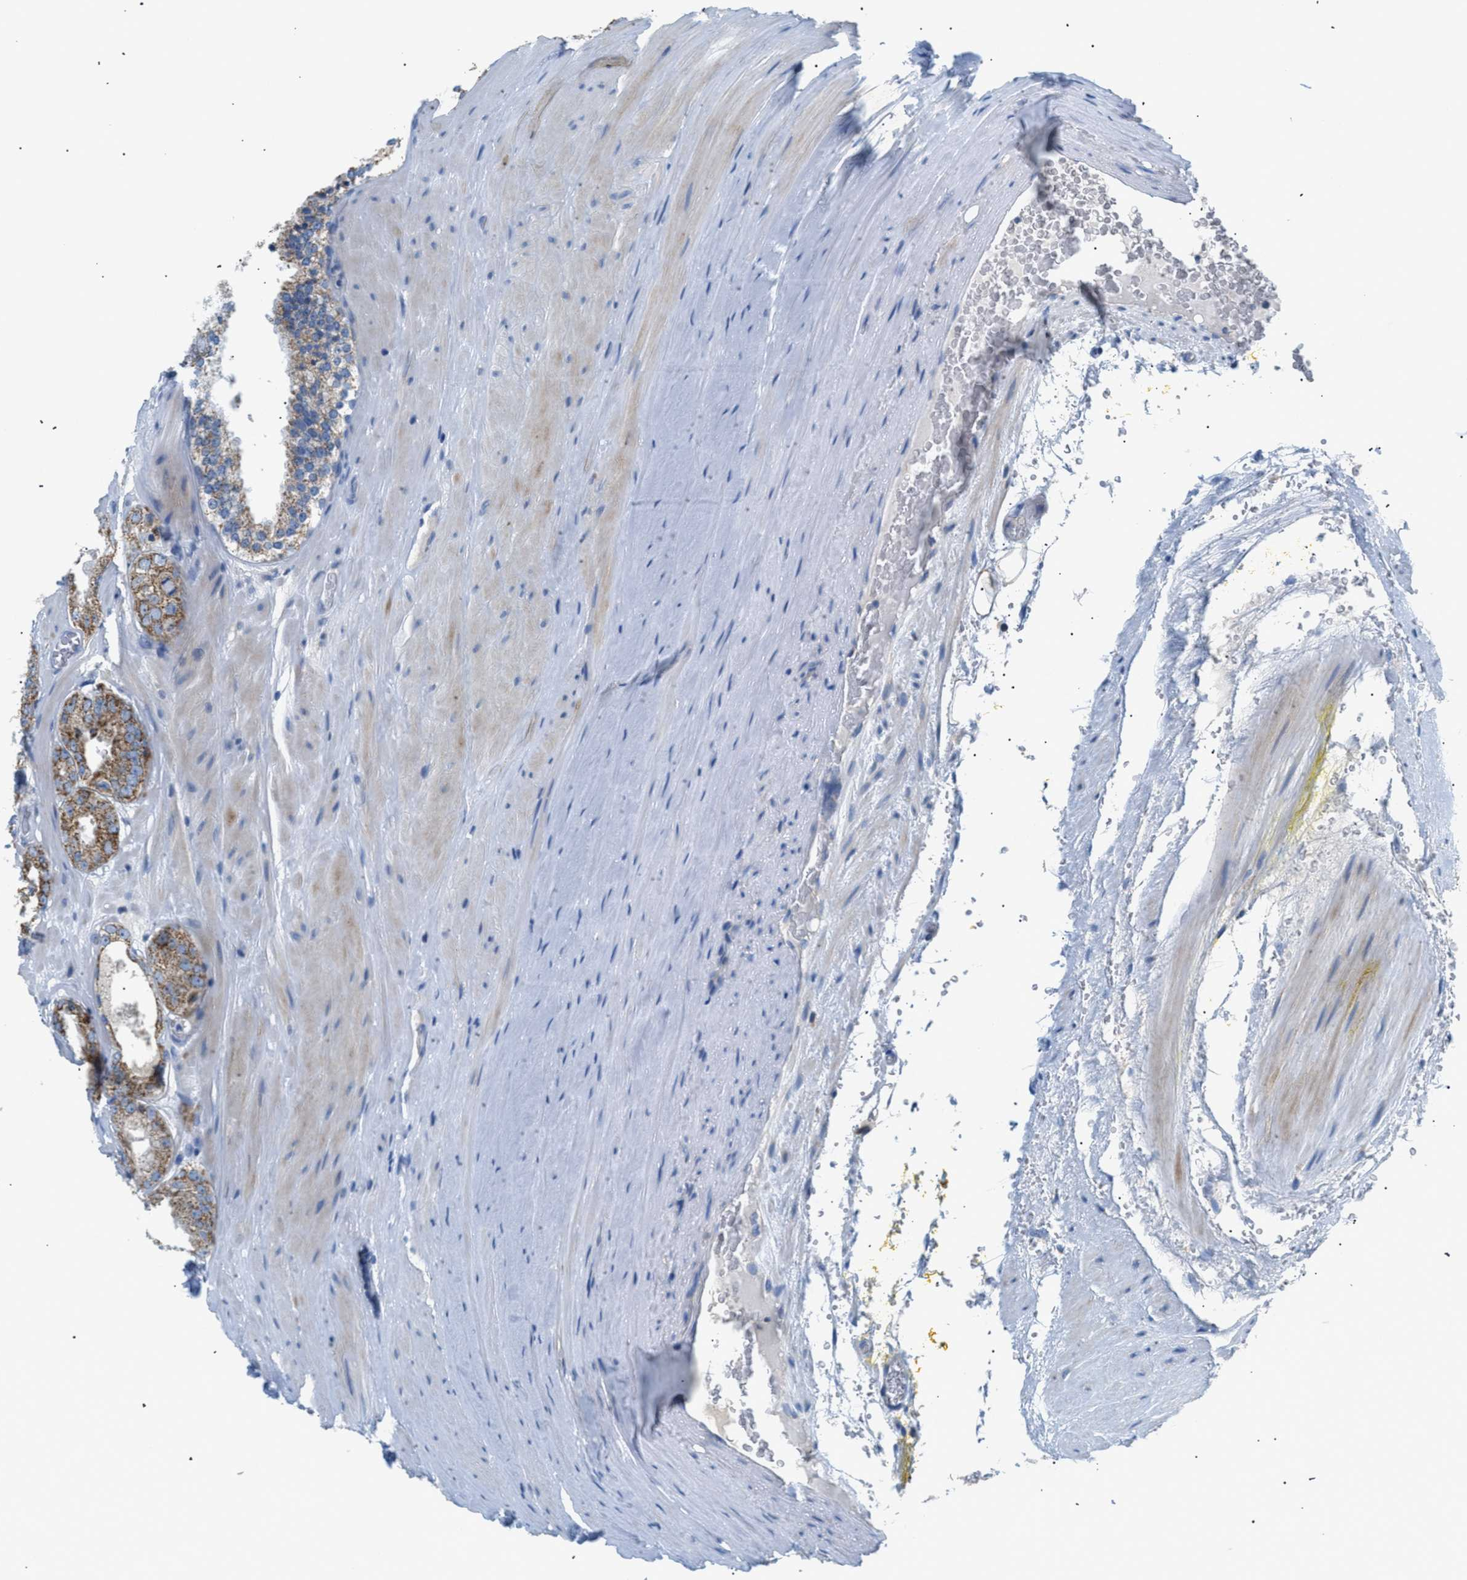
{"staining": {"intensity": "moderate", "quantity": ">75%", "location": "cytoplasmic/membranous"}, "tissue": "prostate cancer", "cell_type": "Tumor cells", "image_type": "cancer", "snomed": [{"axis": "morphology", "description": "Adenocarcinoma, High grade"}, {"axis": "topography", "description": "Prostate"}], "caption": "Protein analysis of prostate cancer (high-grade adenocarcinoma) tissue reveals moderate cytoplasmic/membranous staining in approximately >75% of tumor cells. The protein is stained brown, and the nuclei are stained in blue (DAB (3,3'-diaminobenzidine) IHC with brightfield microscopy, high magnification).", "gene": "ILDR1", "patient": {"sex": "male", "age": 65}}